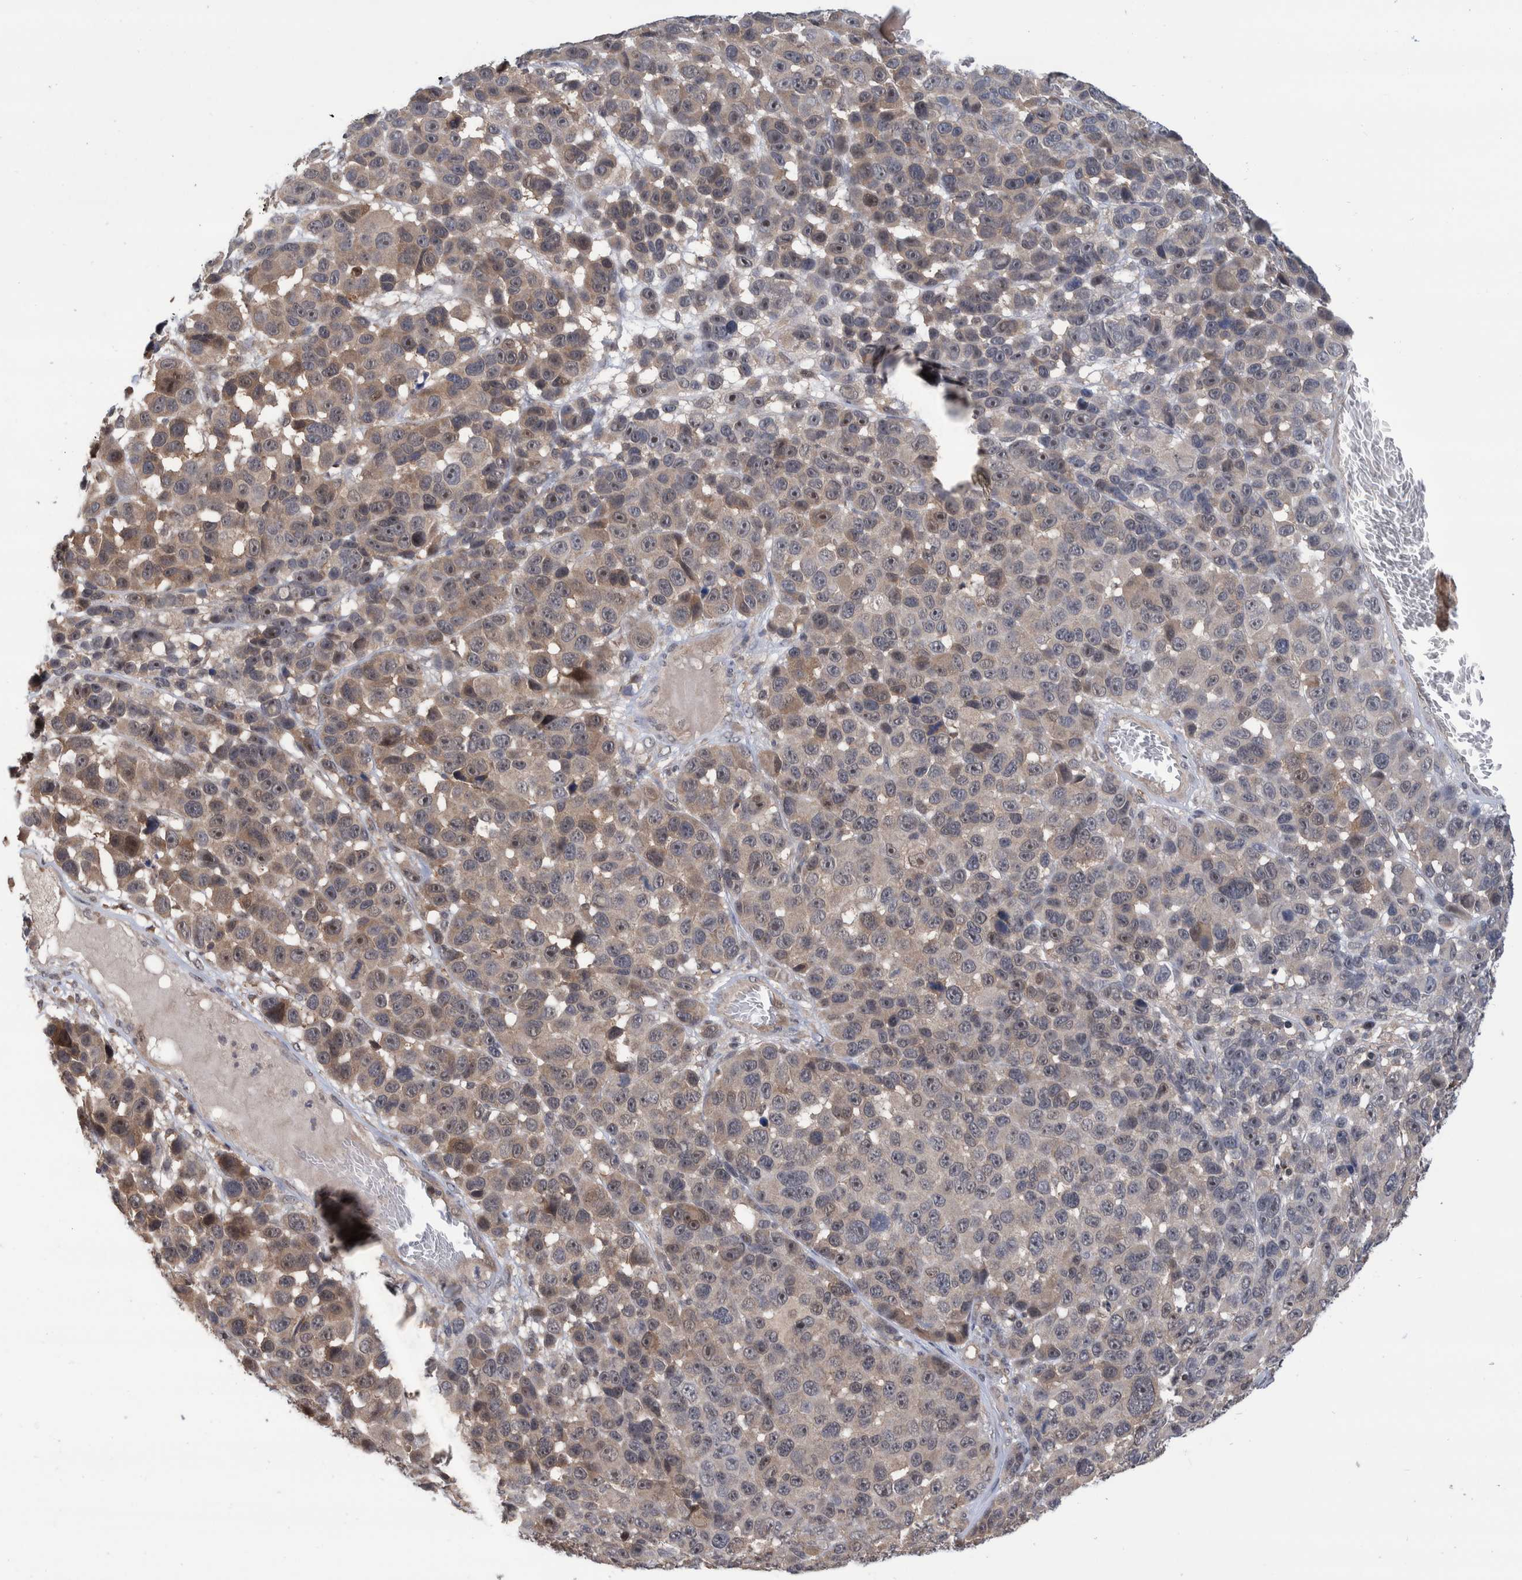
{"staining": {"intensity": "weak", "quantity": "<25%", "location": "cytoplasmic/membranous"}, "tissue": "melanoma", "cell_type": "Tumor cells", "image_type": "cancer", "snomed": [{"axis": "morphology", "description": "Malignant melanoma, NOS"}, {"axis": "topography", "description": "Skin"}], "caption": "This is a image of immunohistochemistry (IHC) staining of malignant melanoma, which shows no positivity in tumor cells.", "gene": "PLPBP", "patient": {"sex": "male", "age": 53}}